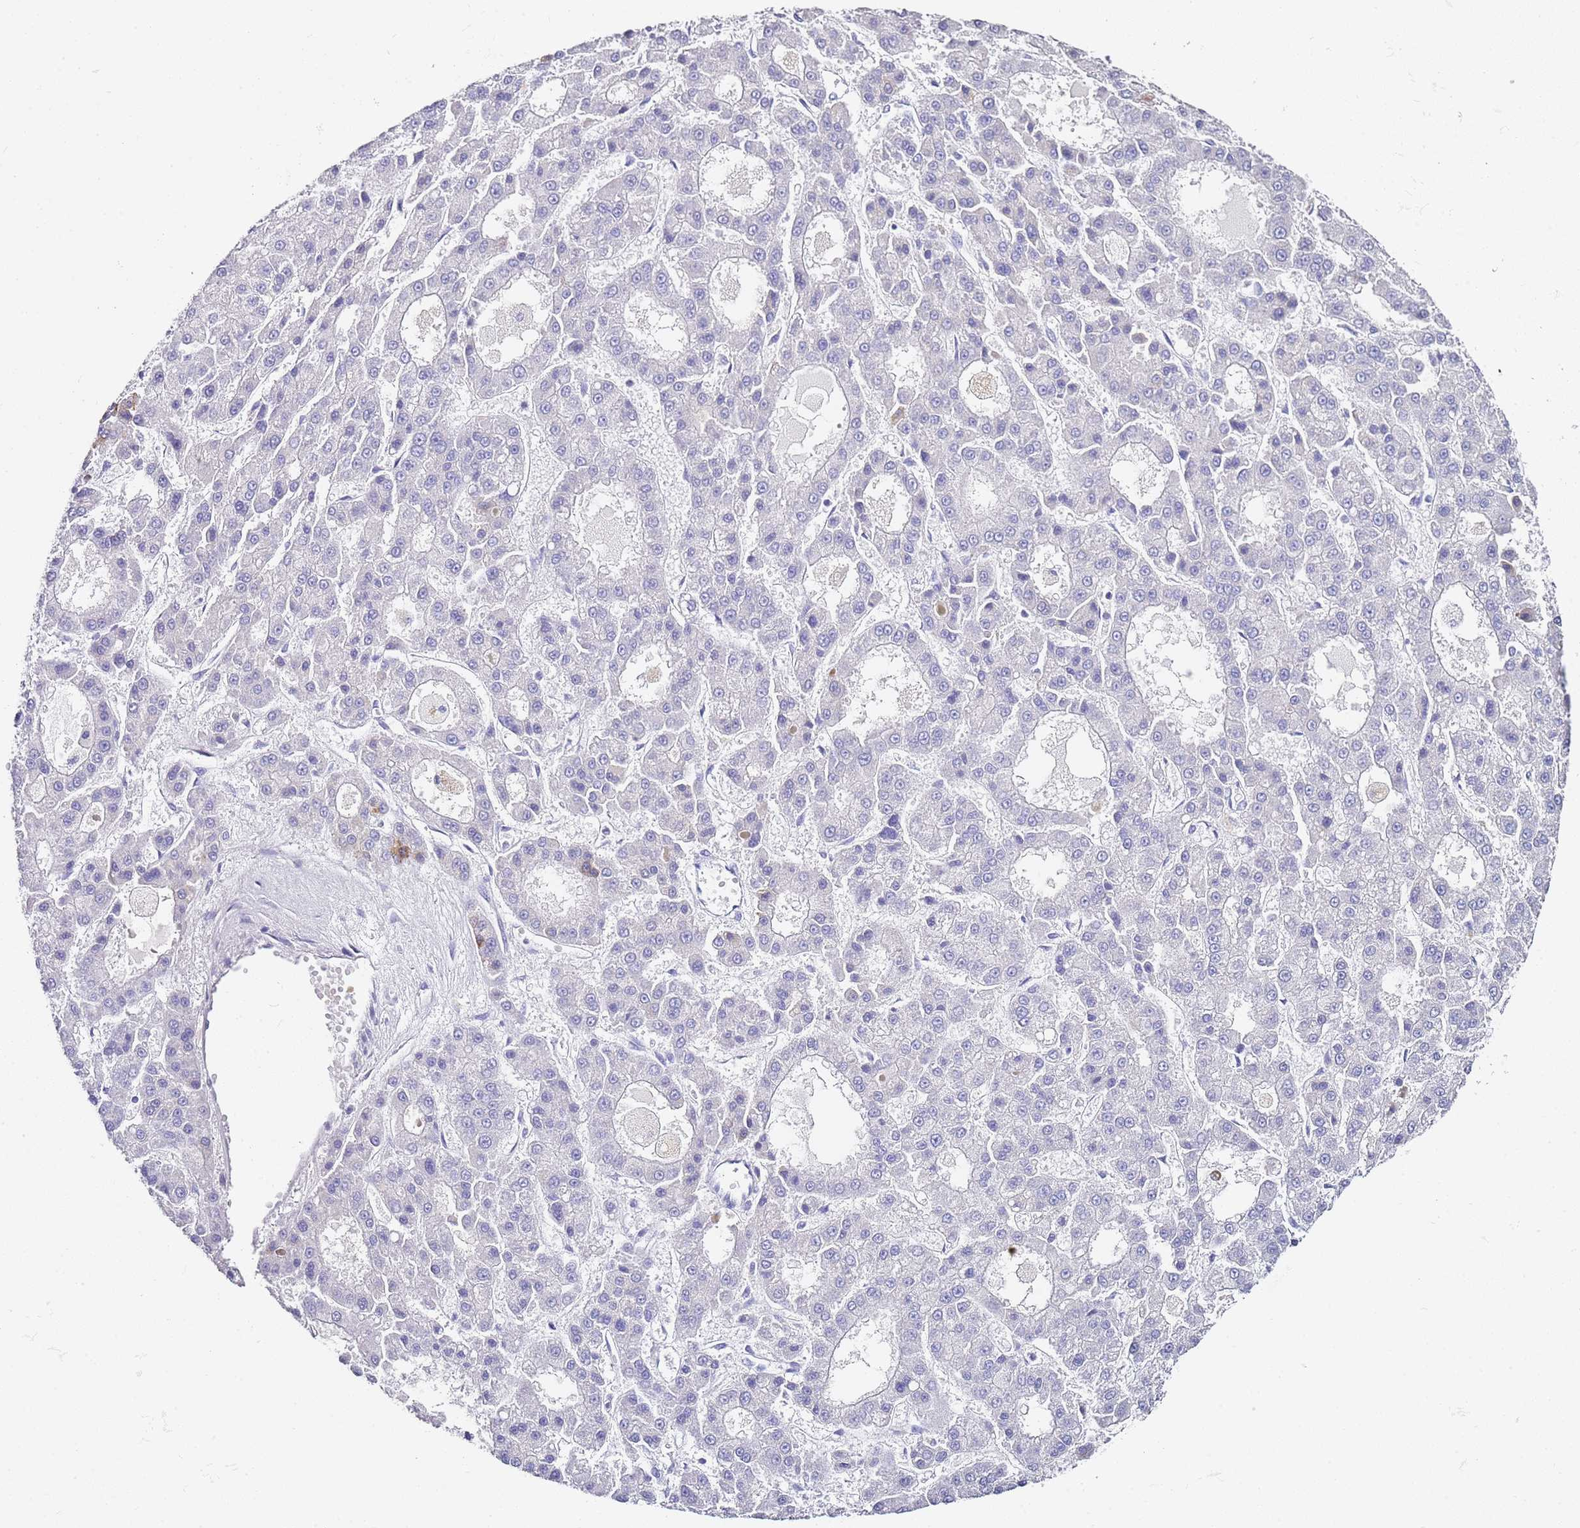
{"staining": {"intensity": "negative", "quantity": "none", "location": "none"}, "tissue": "liver cancer", "cell_type": "Tumor cells", "image_type": "cancer", "snomed": [{"axis": "morphology", "description": "Carcinoma, Hepatocellular, NOS"}, {"axis": "topography", "description": "Liver"}], "caption": "High magnification brightfield microscopy of liver cancer stained with DAB (3,3'-diaminobenzidine) (brown) and counterstained with hematoxylin (blue): tumor cells show no significant staining.", "gene": "PTBP2", "patient": {"sex": "male", "age": 70}}